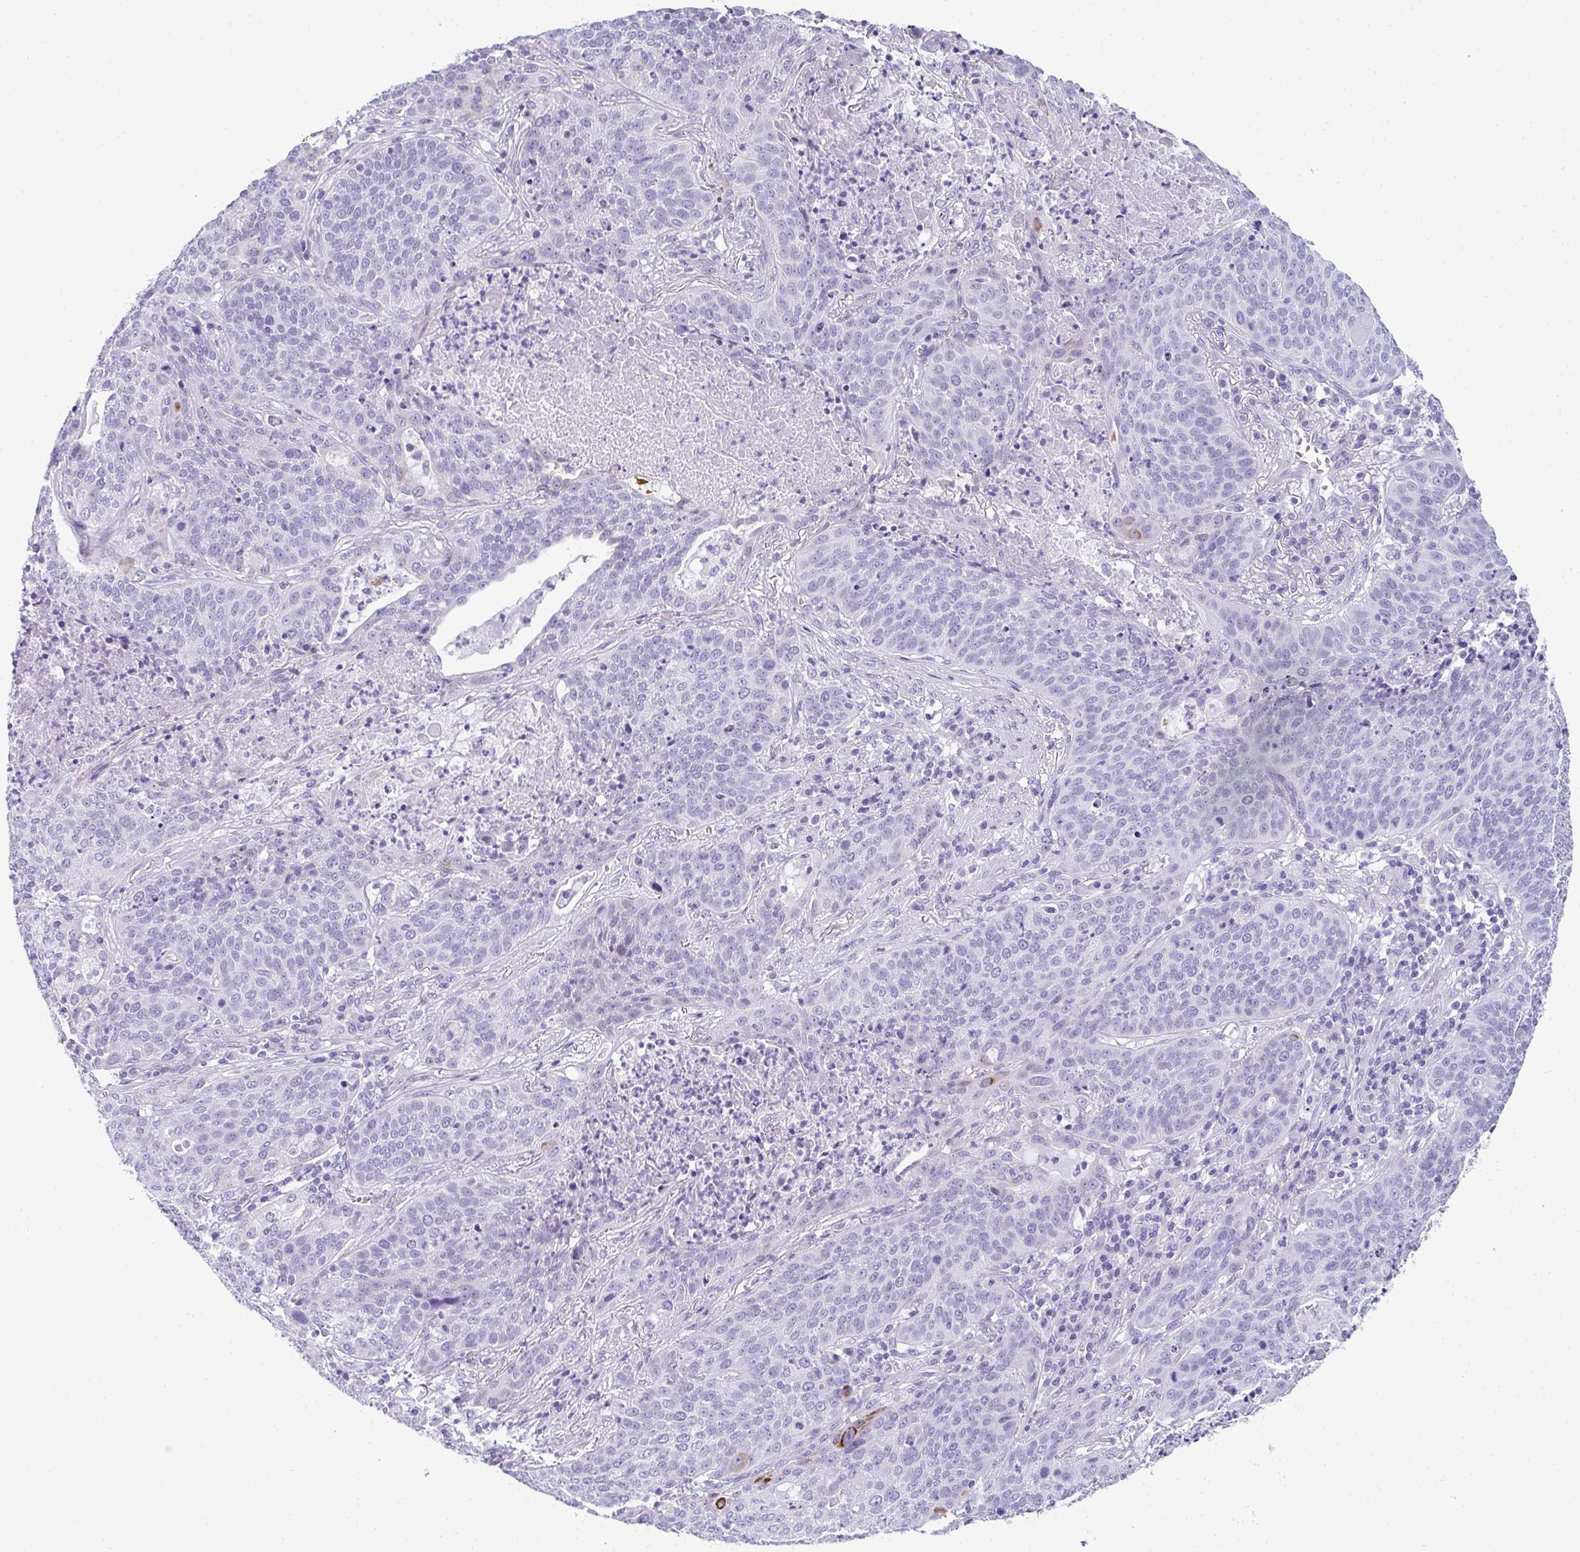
{"staining": {"intensity": "negative", "quantity": "none", "location": "none"}, "tissue": "lung cancer", "cell_type": "Tumor cells", "image_type": "cancer", "snomed": [{"axis": "morphology", "description": "Squamous cell carcinoma, NOS"}, {"axis": "topography", "description": "Lung"}], "caption": "The immunohistochemistry (IHC) image has no significant staining in tumor cells of lung squamous cell carcinoma tissue.", "gene": "RLF", "patient": {"sex": "male", "age": 63}}